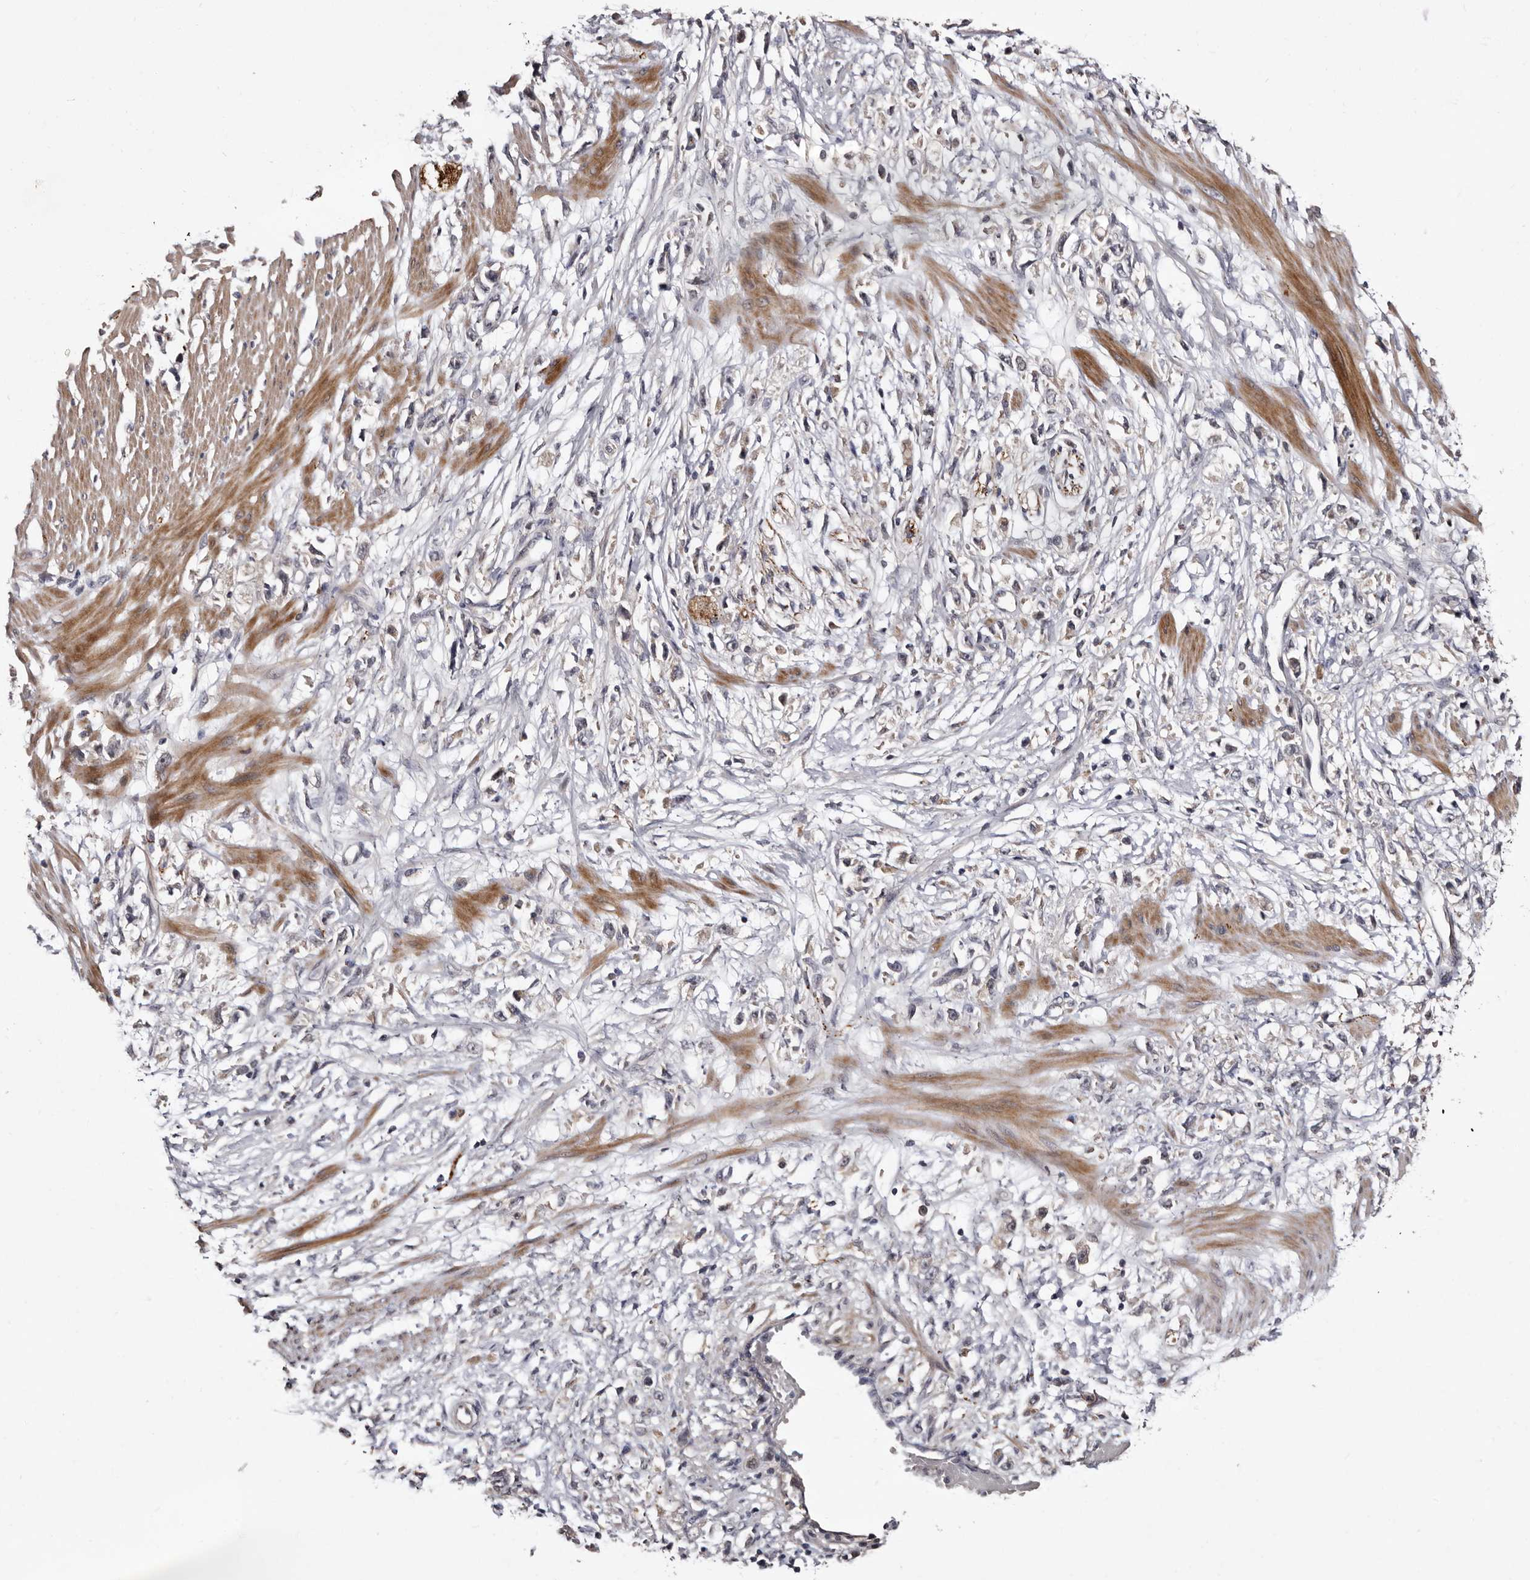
{"staining": {"intensity": "negative", "quantity": "none", "location": "none"}, "tissue": "stomach cancer", "cell_type": "Tumor cells", "image_type": "cancer", "snomed": [{"axis": "morphology", "description": "Adenocarcinoma, NOS"}, {"axis": "topography", "description": "Stomach"}], "caption": "IHC image of neoplastic tissue: human stomach cancer stained with DAB shows no significant protein positivity in tumor cells.", "gene": "LANCL2", "patient": {"sex": "female", "age": 59}}